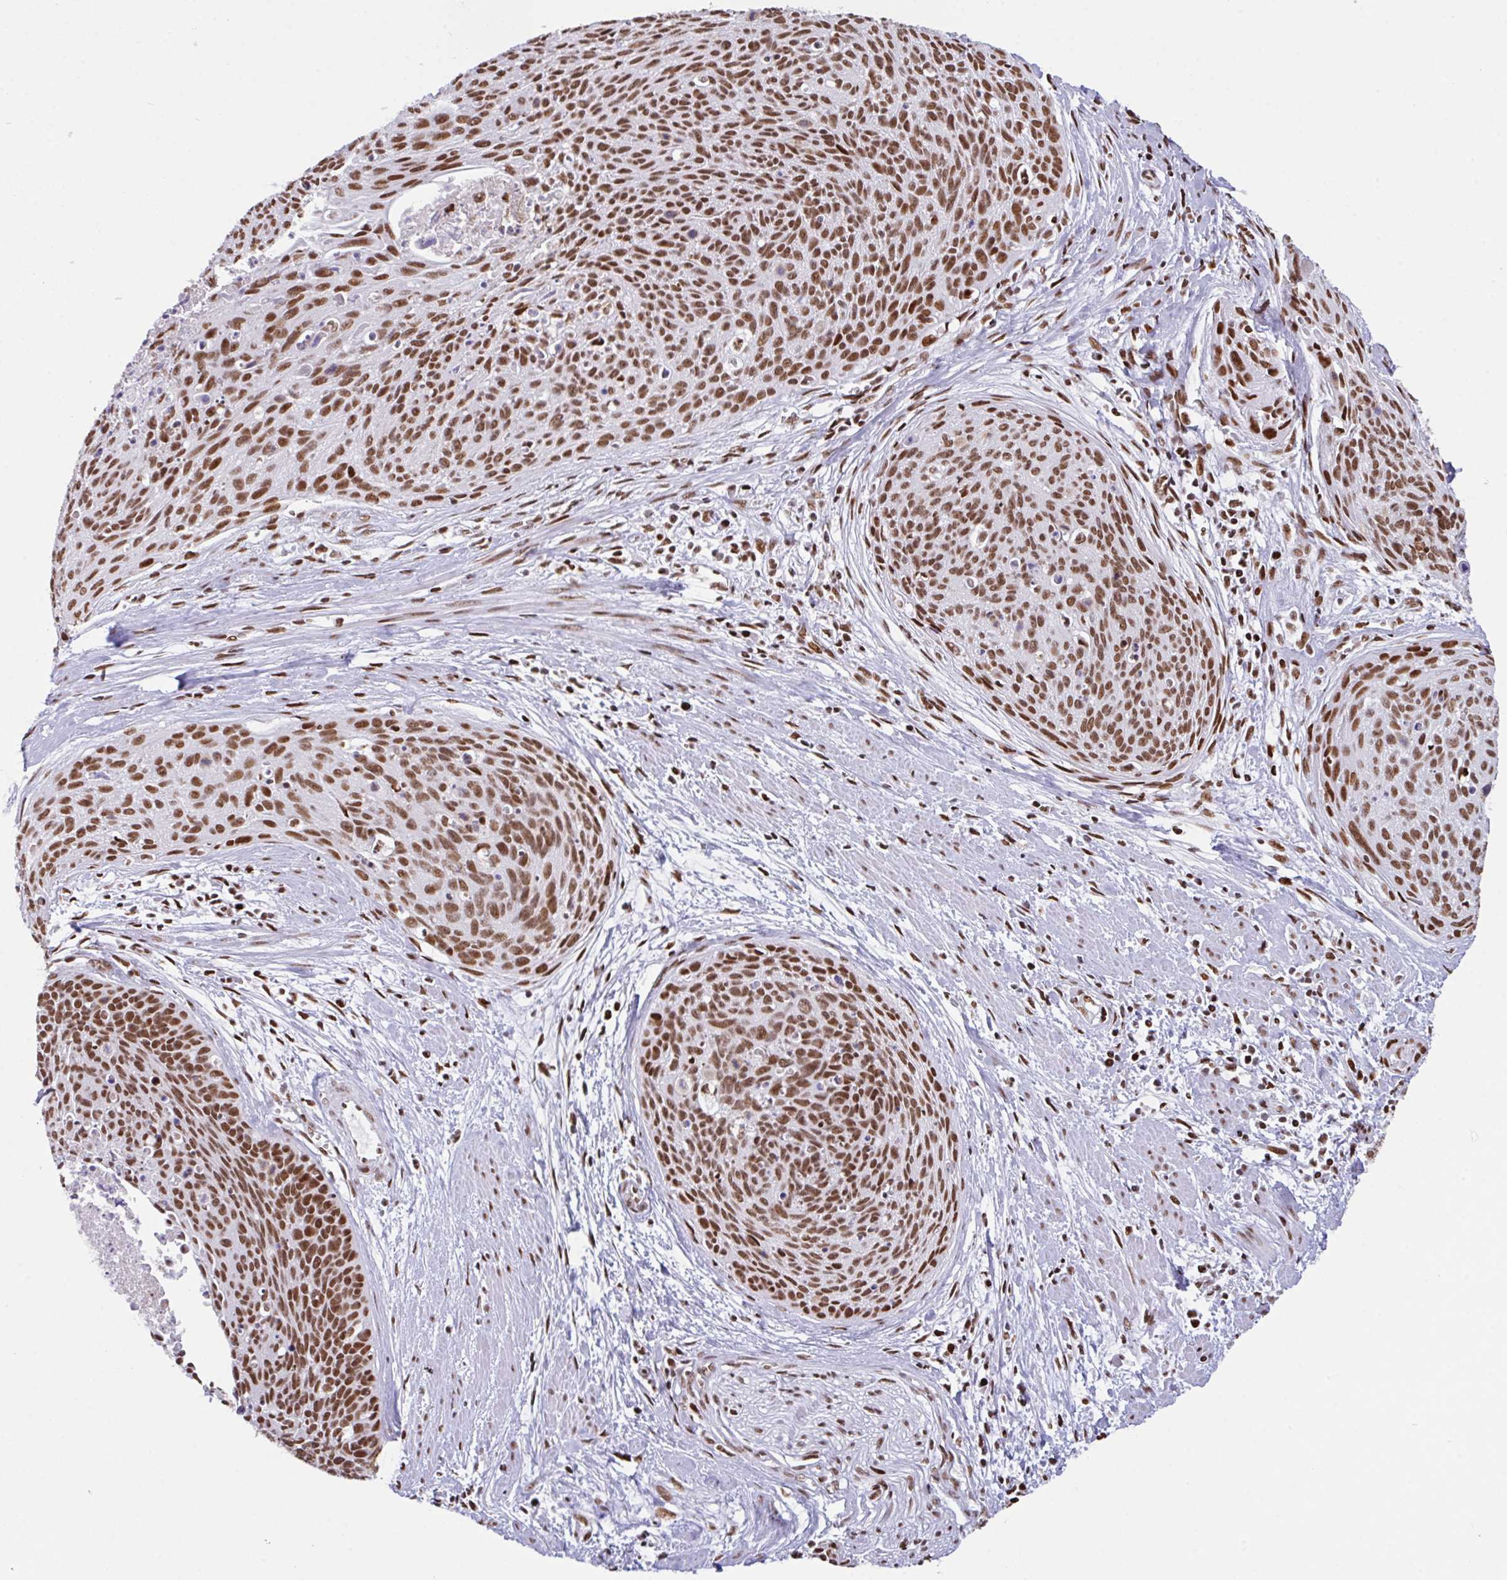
{"staining": {"intensity": "strong", "quantity": ">75%", "location": "nuclear"}, "tissue": "cervical cancer", "cell_type": "Tumor cells", "image_type": "cancer", "snomed": [{"axis": "morphology", "description": "Squamous cell carcinoma, NOS"}, {"axis": "topography", "description": "Cervix"}], "caption": "A histopathology image of cervical squamous cell carcinoma stained for a protein displays strong nuclear brown staining in tumor cells.", "gene": "CLP1", "patient": {"sex": "female", "age": 55}}